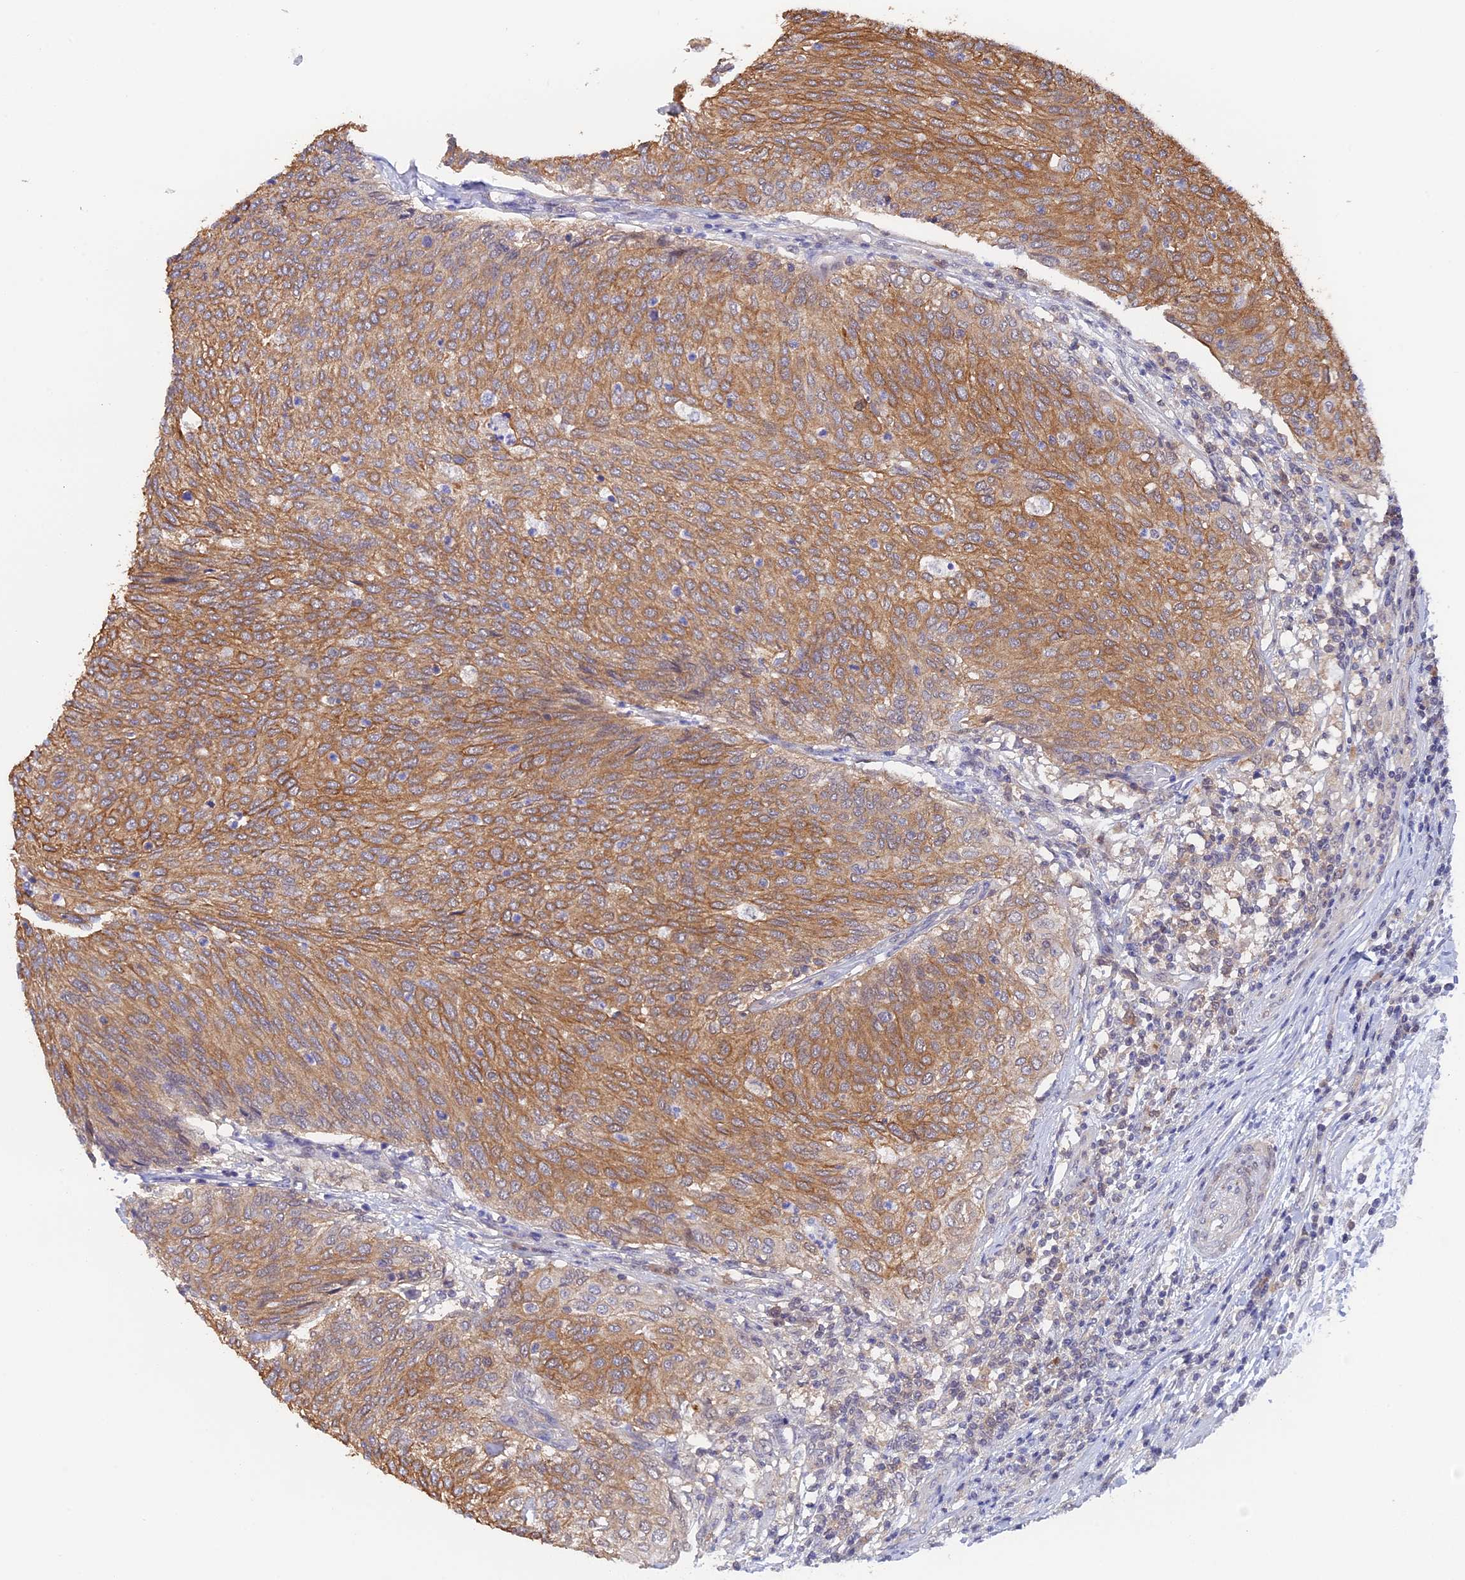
{"staining": {"intensity": "moderate", "quantity": ">75%", "location": "cytoplasmic/membranous"}, "tissue": "urothelial cancer", "cell_type": "Tumor cells", "image_type": "cancer", "snomed": [{"axis": "morphology", "description": "Urothelial carcinoma, Low grade"}, {"axis": "topography", "description": "Urinary bladder"}], "caption": "IHC of human urothelial cancer exhibits medium levels of moderate cytoplasmic/membranous positivity in about >75% of tumor cells. (DAB (3,3'-diaminobenzidine) IHC with brightfield microscopy, high magnification).", "gene": "STUB1", "patient": {"sex": "female", "age": 79}}